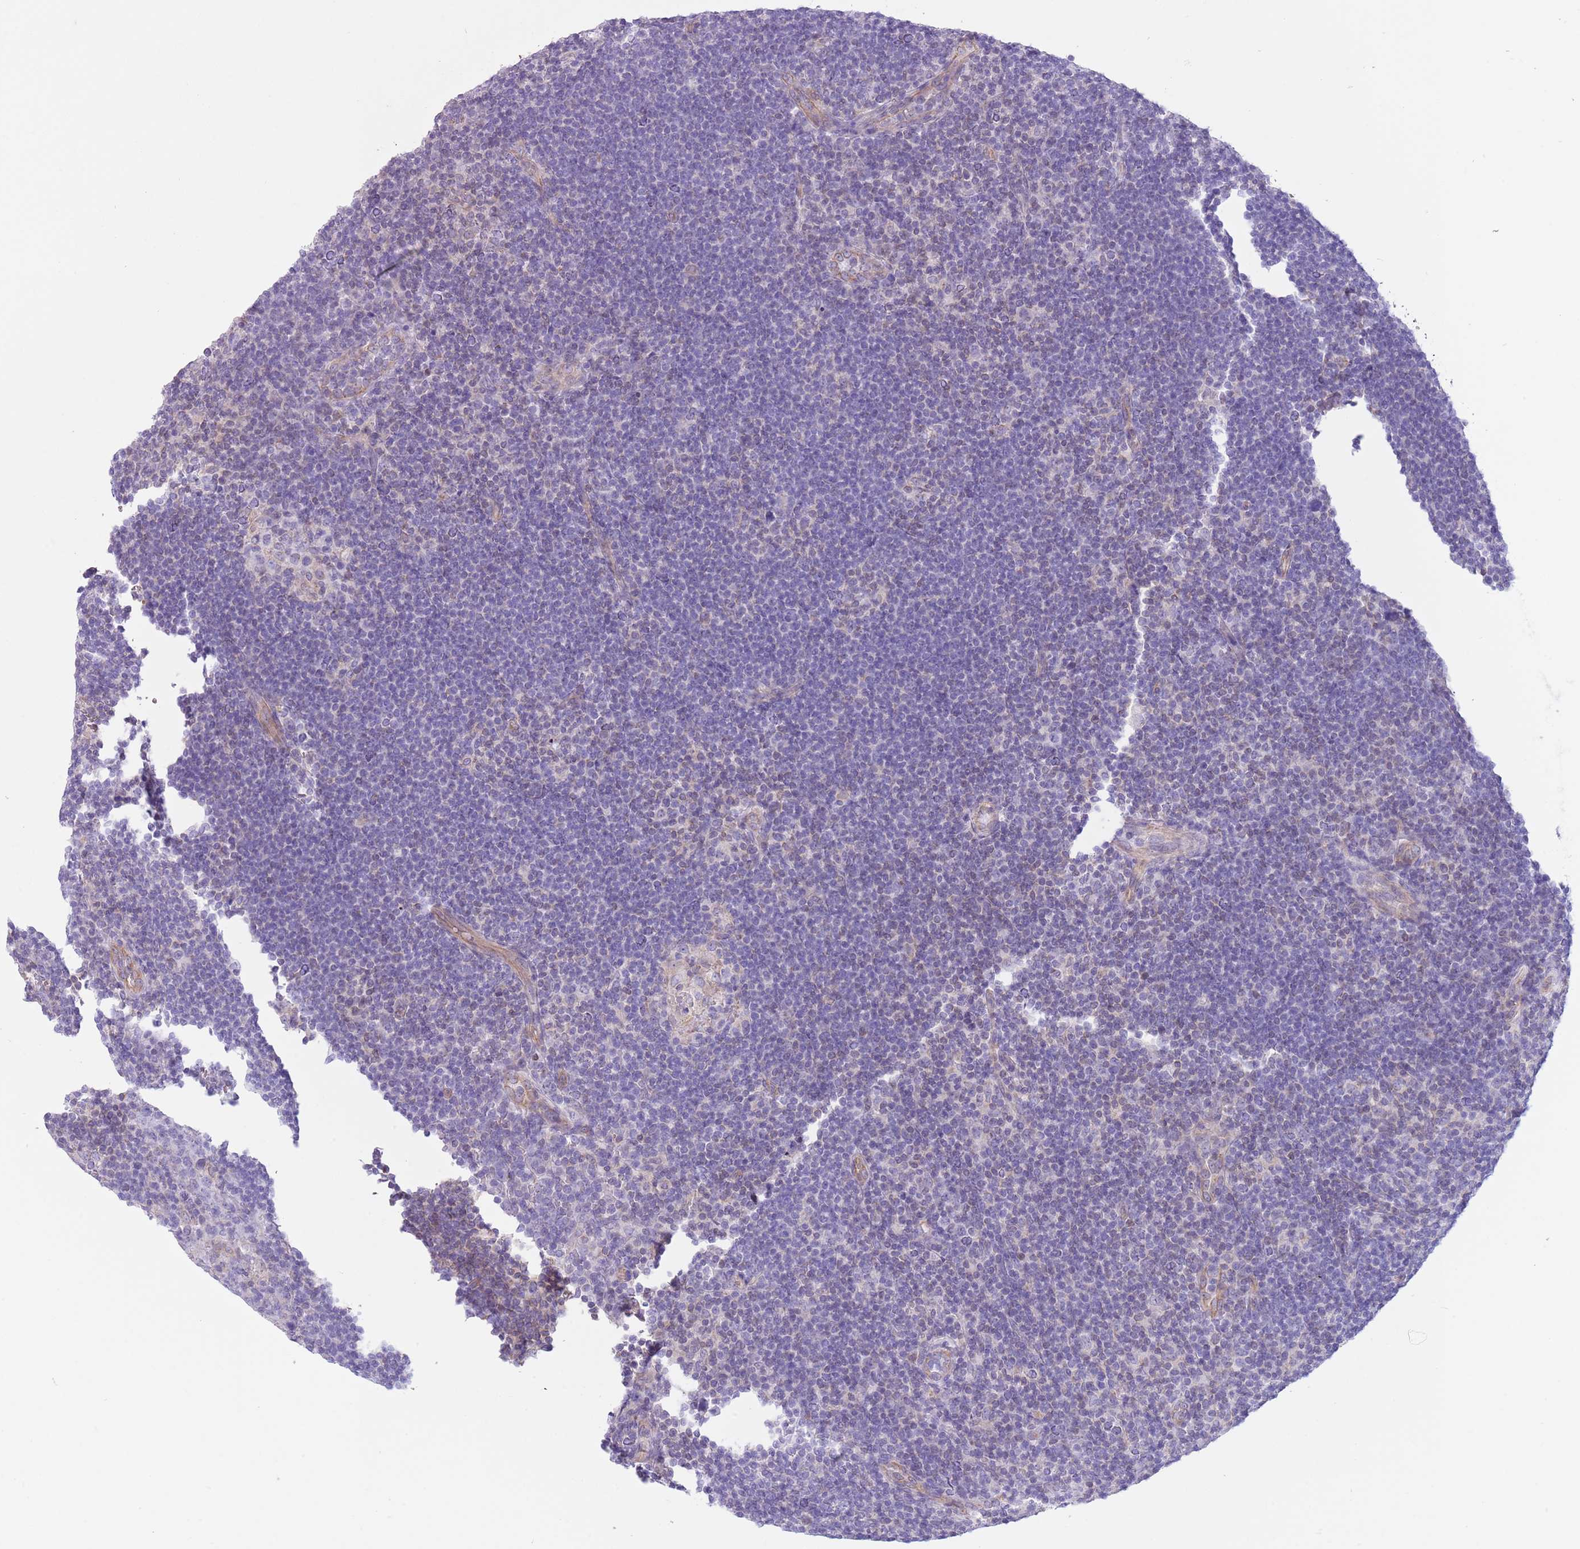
{"staining": {"intensity": "negative", "quantity": "none", "location": "none"}, "tissue": "lymphoma", "cell_type": "Tumor cells", "image_type": "cancer", "snomed": [{"axis": "morphology", "description": "Hodgkin's disease, NOS"}, {"axis": "topography", "description": "Lymph node"}], "caption": "IHC of human lymphoma exhibits no expression in tumor cells.", "gene": "RBP3", "patient": {"sex": "female", "age": 57}}